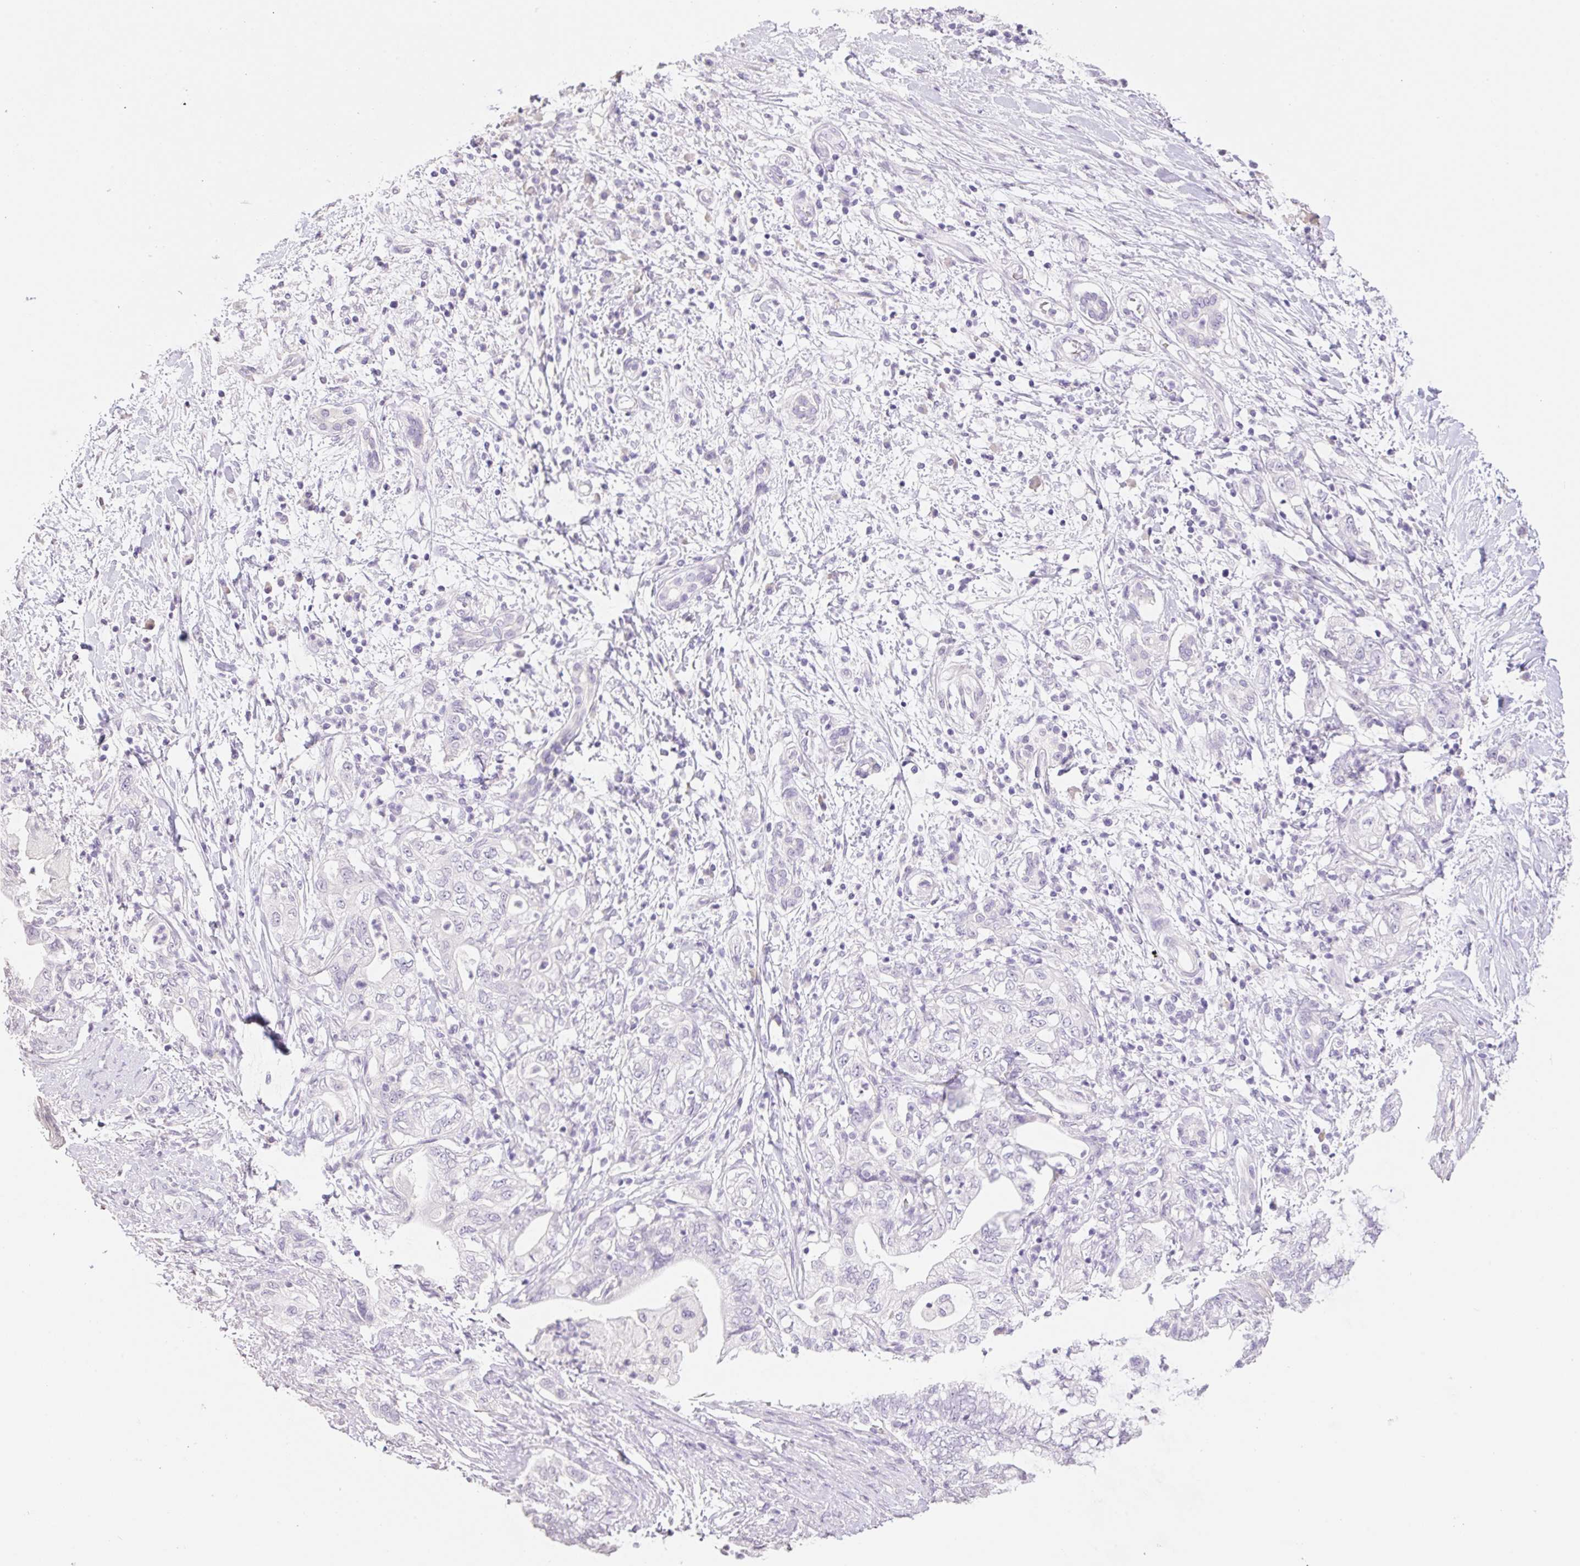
{"staining": {"intensity": "negative", "quantity": "none", "location": "none"}, "tissue": "pancreatic cancer", "cell_type": "Tumor cells", "image_type": "cancer", "snomed": [{"axis": "morphology", "description": "Adenocarcinoma, NOS"}, {"axis": "topography", "description": "Pancreas"}], "caption": "Immunohistochemical staining of human pancreatic cancer reveals no significant staining in tumor cells.", "gene": "HCRTR2", "patient": {"sex": "female", "age": 73}}